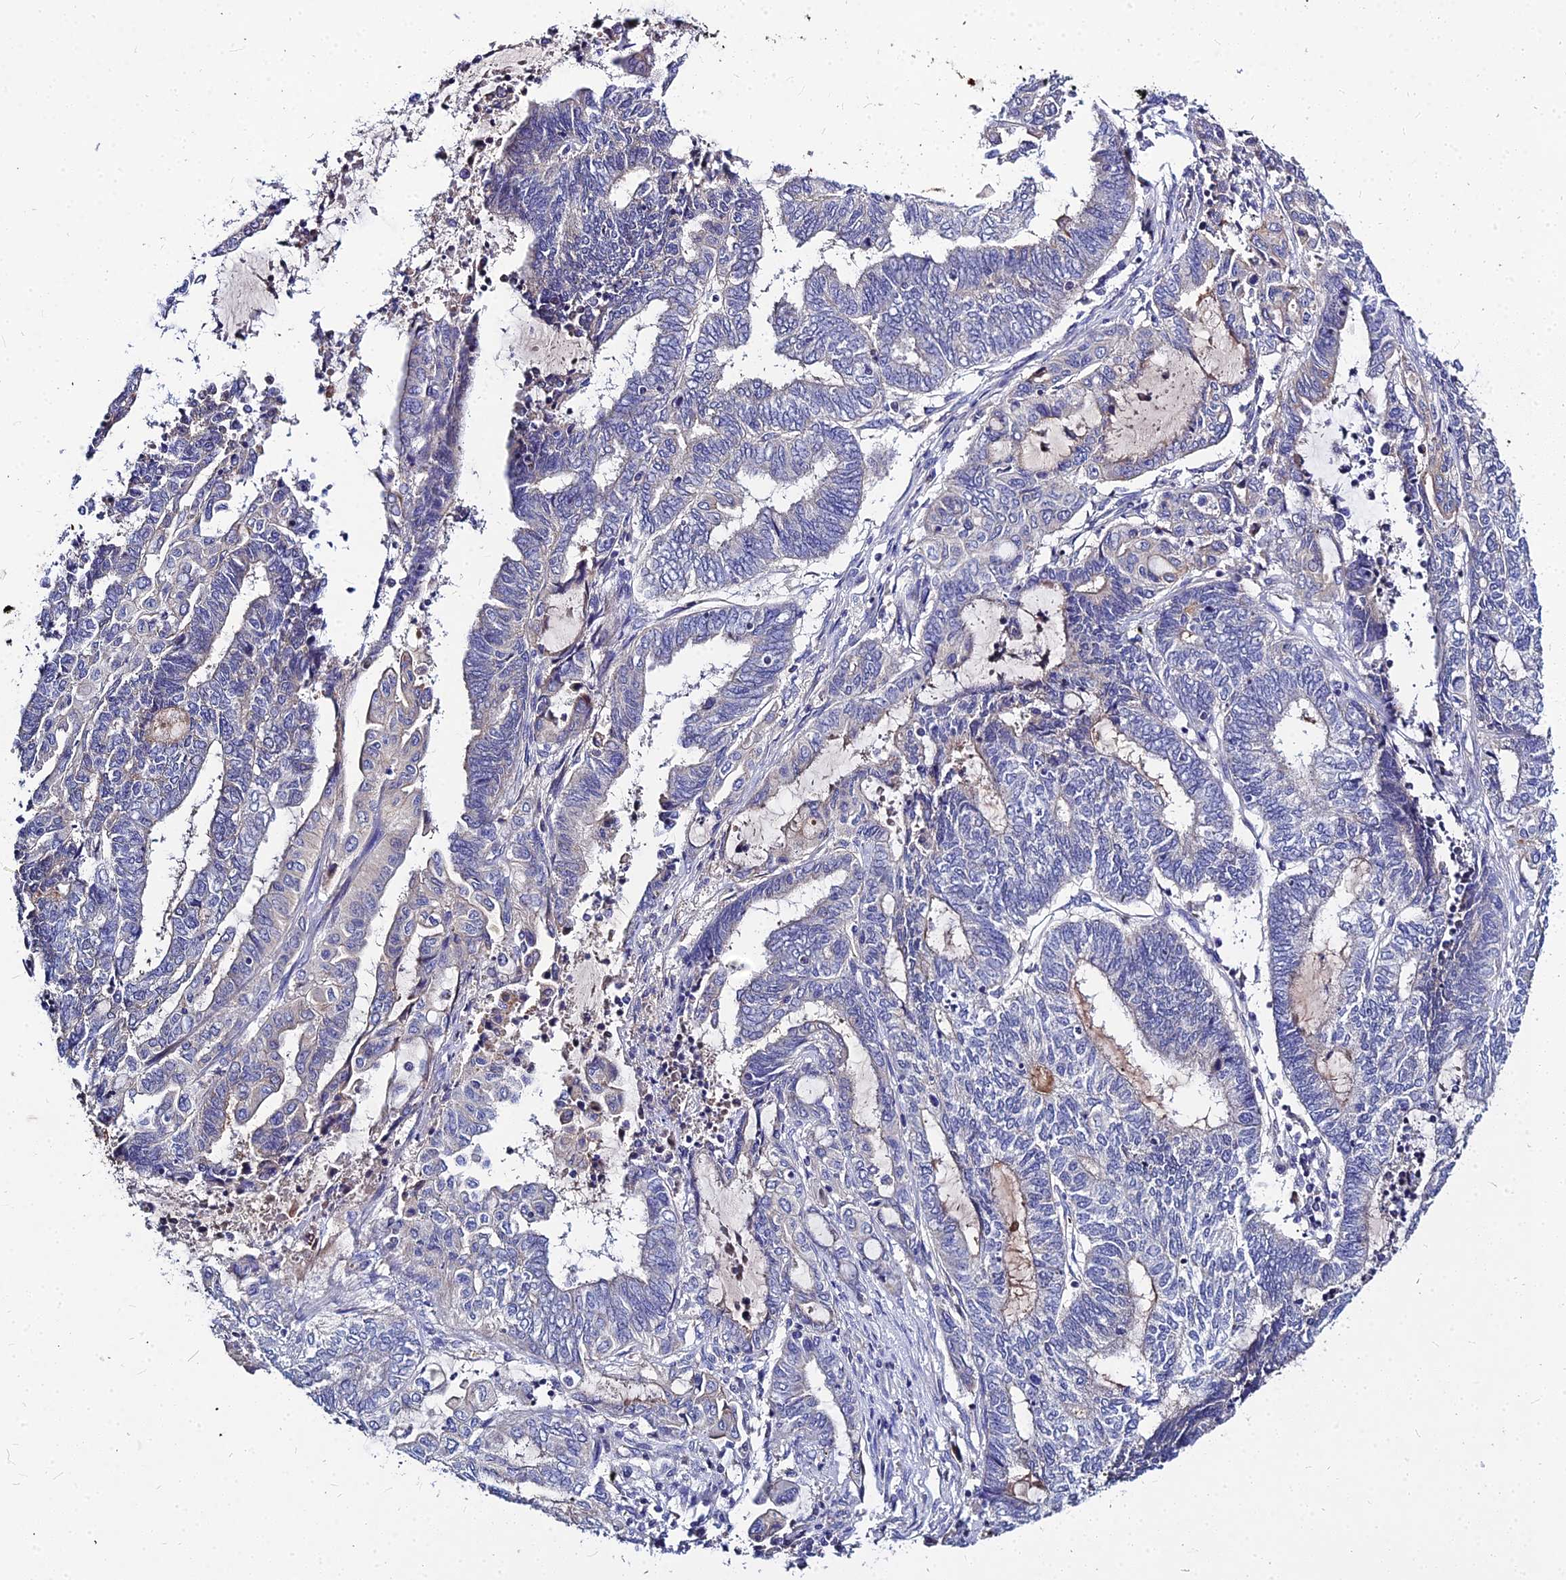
{"staining": {"intensity": "negative", "quantity": "none", "location": "none"}, "tissue": "endometrial cancer", "cell_type": "Tumor cells", "image_type": "cancer", "snomed": [{"axis": "morphology", "description": "Adenocarcinoma, NOS"}, {"axis": "topography", "description": "Uterus"}, {"axis": "topography", "description": "Endometrium"}], "caption": "This image is of endometrial cancer (adenocarcinoma) stained with immunohistochemistry to label a protein in brown with the nuclei are counter-stained blue. There is no staining in tumor cells.", "gene": "DMRTA1", "patient": {"sex": "female", "age": 70}}